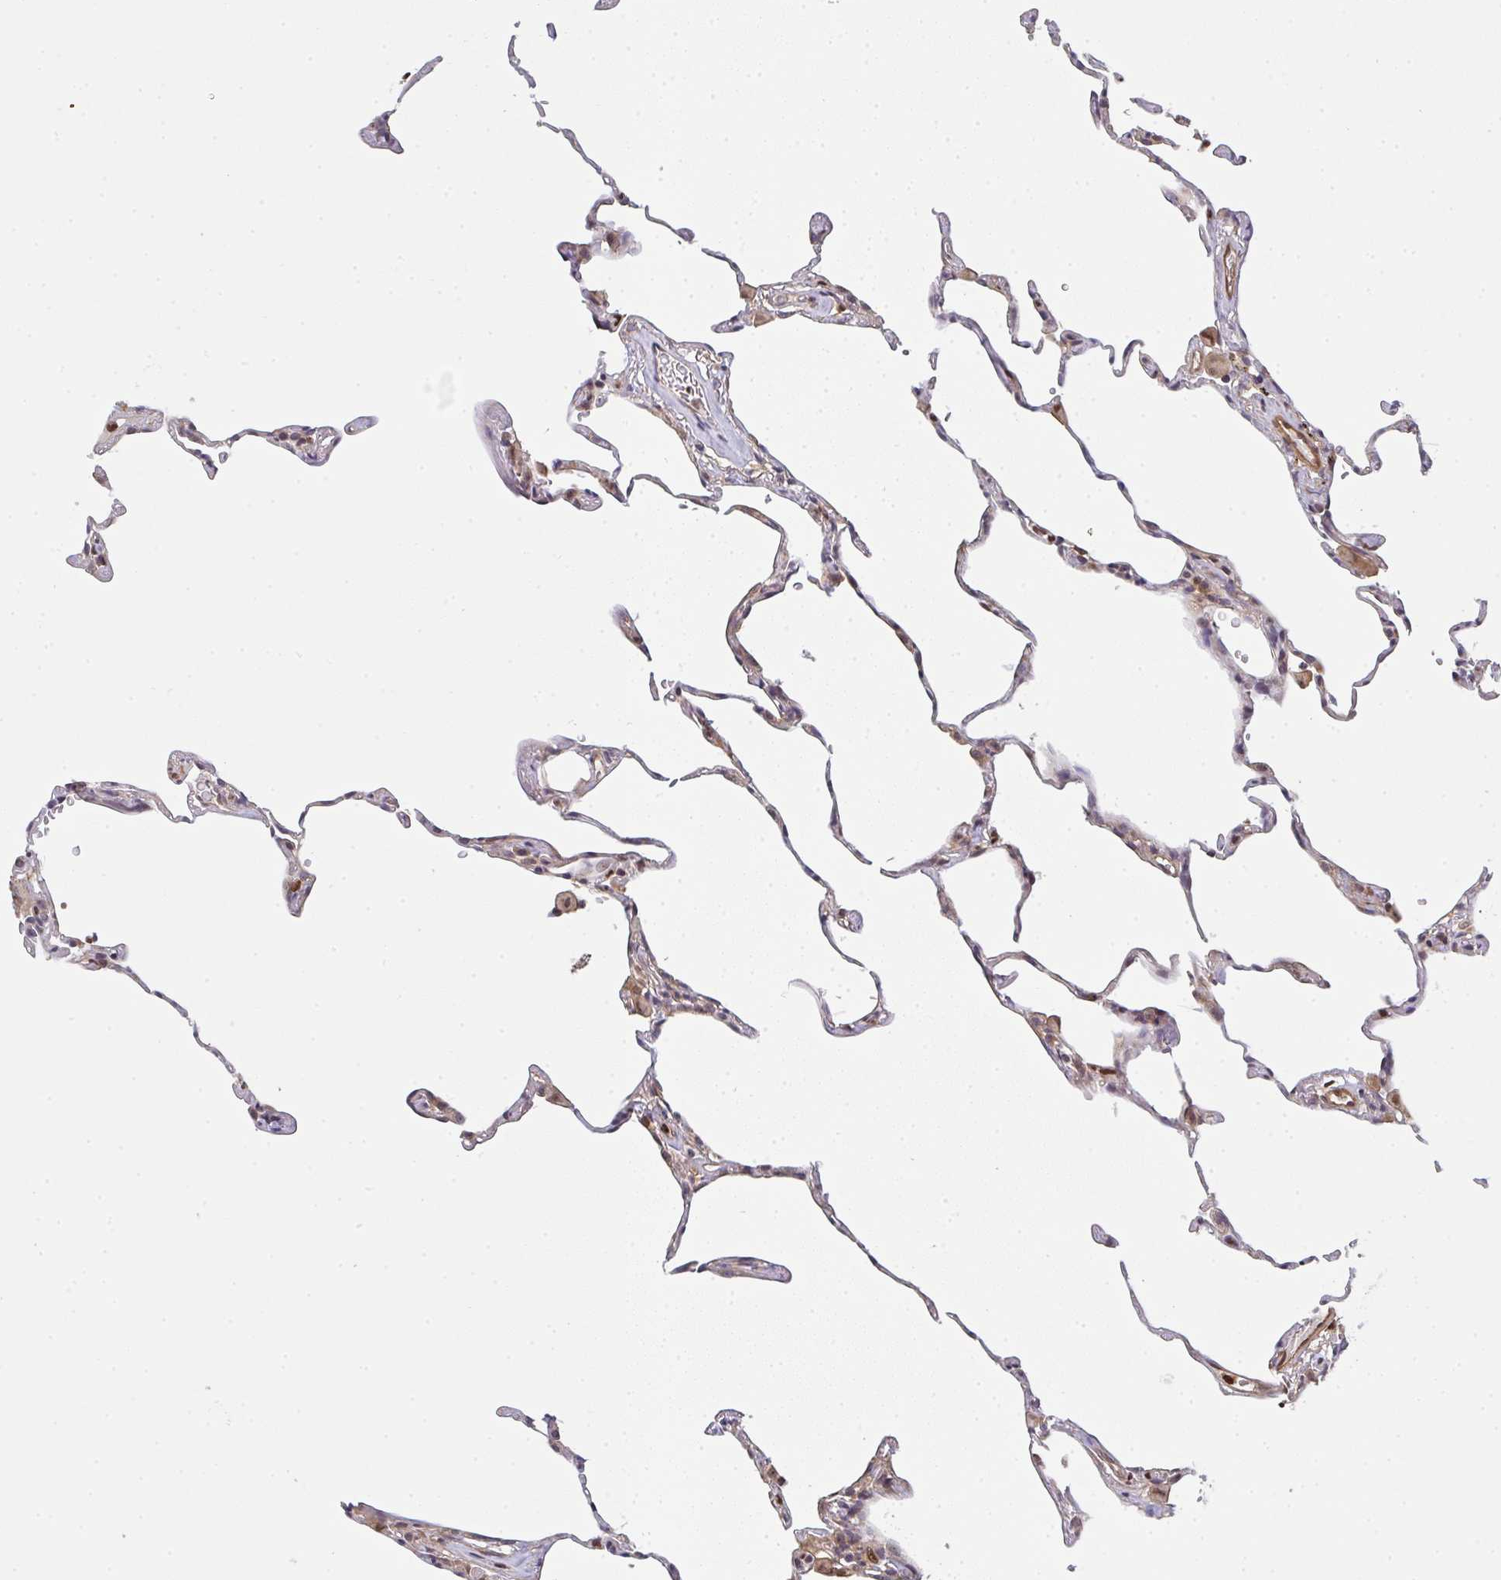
{"staining": {"intensity": "weak", "quantity": "25%-75%", "location": "cytoplasmic/membranous,nuclear"}, "tissue": "lung", "cell_type": "Alveolar cells", "image_type": "normal", "snomed": [{"axis": "morphology", "description": "Normal tissue, NOS"}, {"axis": "topography", "description": "Lung"}], "caption": "A low amount of weak cytoplasmic/membranous,nuclear positivity is appreciated in about 25%-75% of alveolar cells in unremarkable lung.", "gene": "SIMC1", "patient": {"sex": "female", "age": 57}}